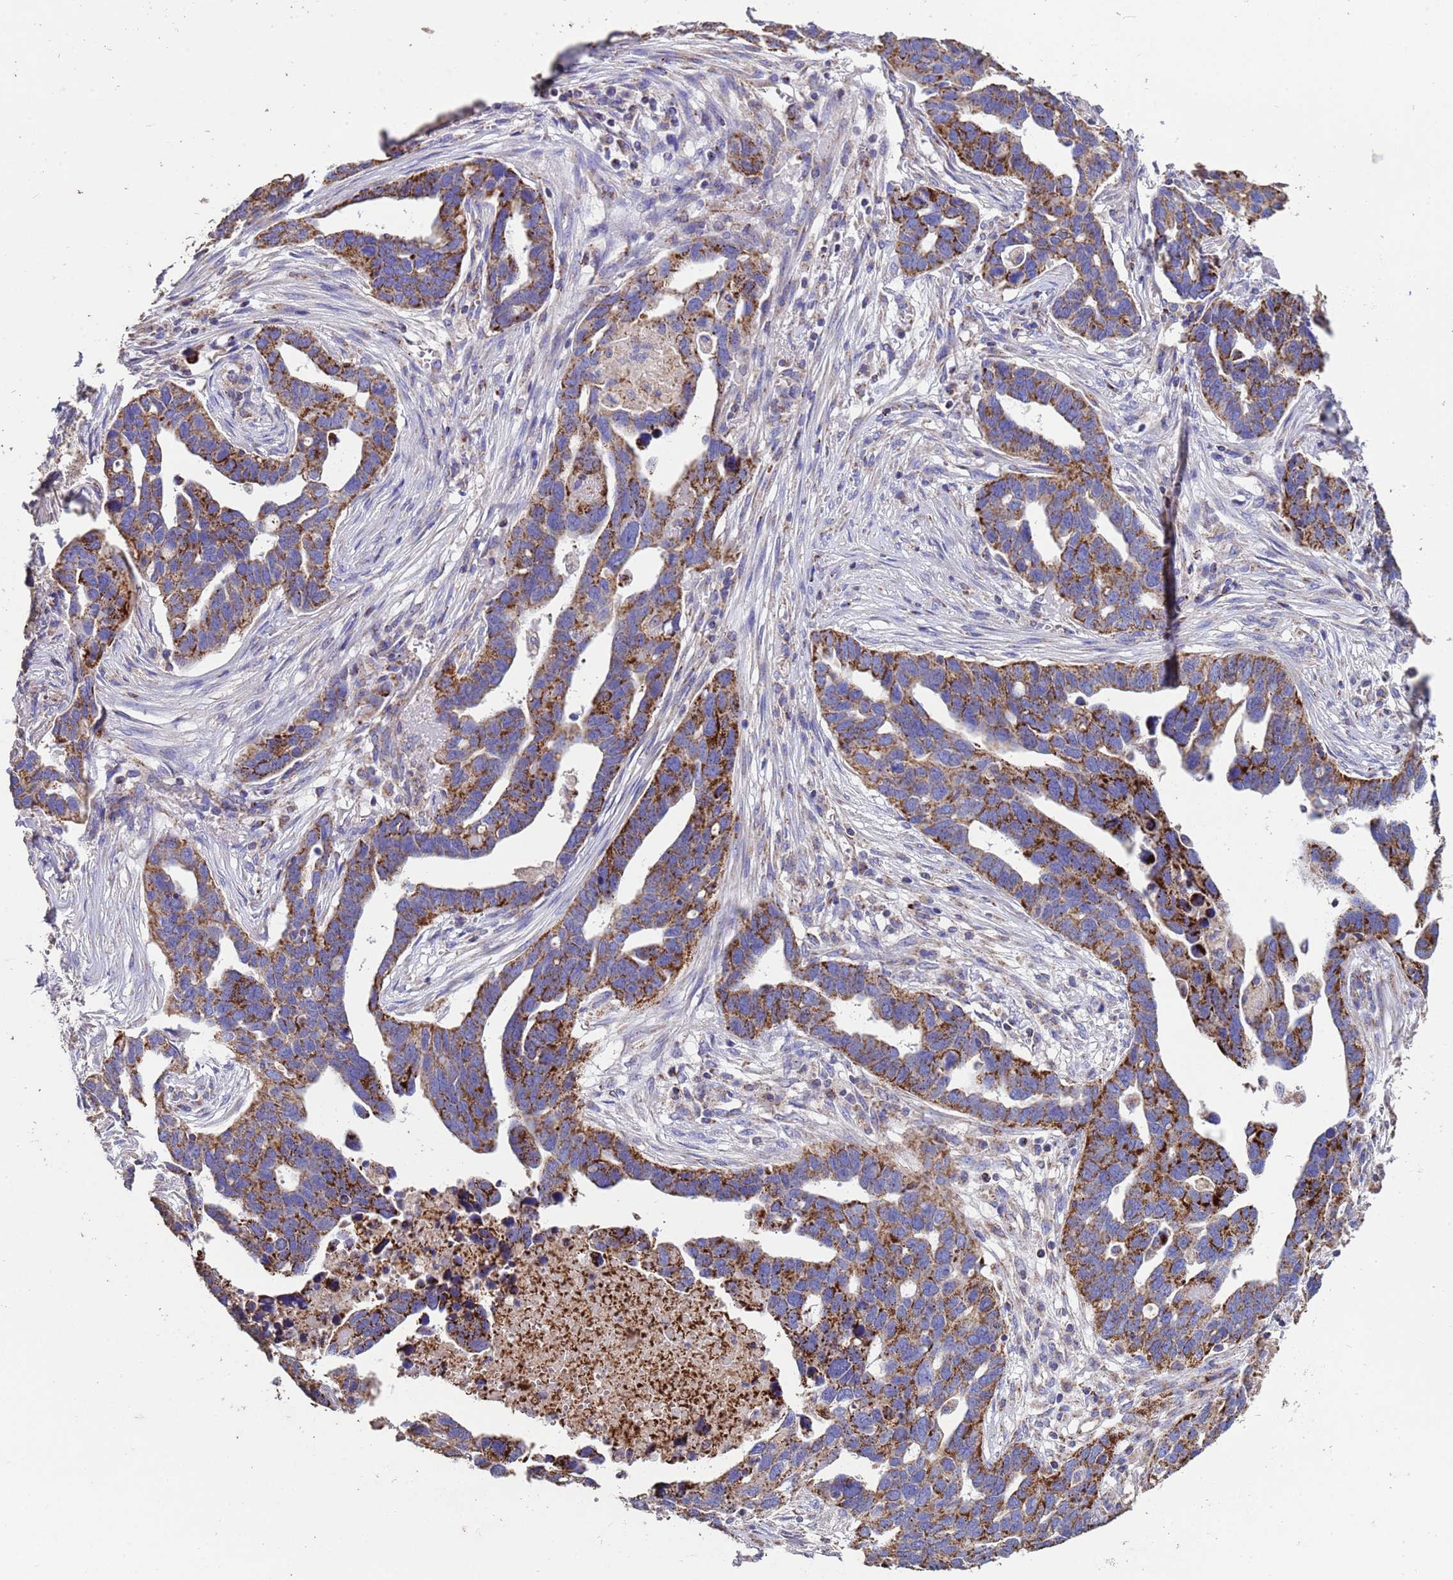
{"staining": {"intensity": "strong", "quantity": ">75%", "location": "cytoplasmic/membranous"}, "tissue": "ovarian cancer", "cell_type": "Tumor cells", "image_type": "cancer", "snomed": [{"axis": "morphology", "description": "Cystadenocarcinoma, serous, NOS"}, {"axis": "topography", "description": "Ovary"}], "caption": "This is a histology image of immunohistochemistry staining of ovarian serous cystadenocarcinoma, which shows strong positivity in the cytoplasmic/membranous of tumor cells.", "gene": "ZNFX1", "patient": {"sex": "female", "age": 54}}